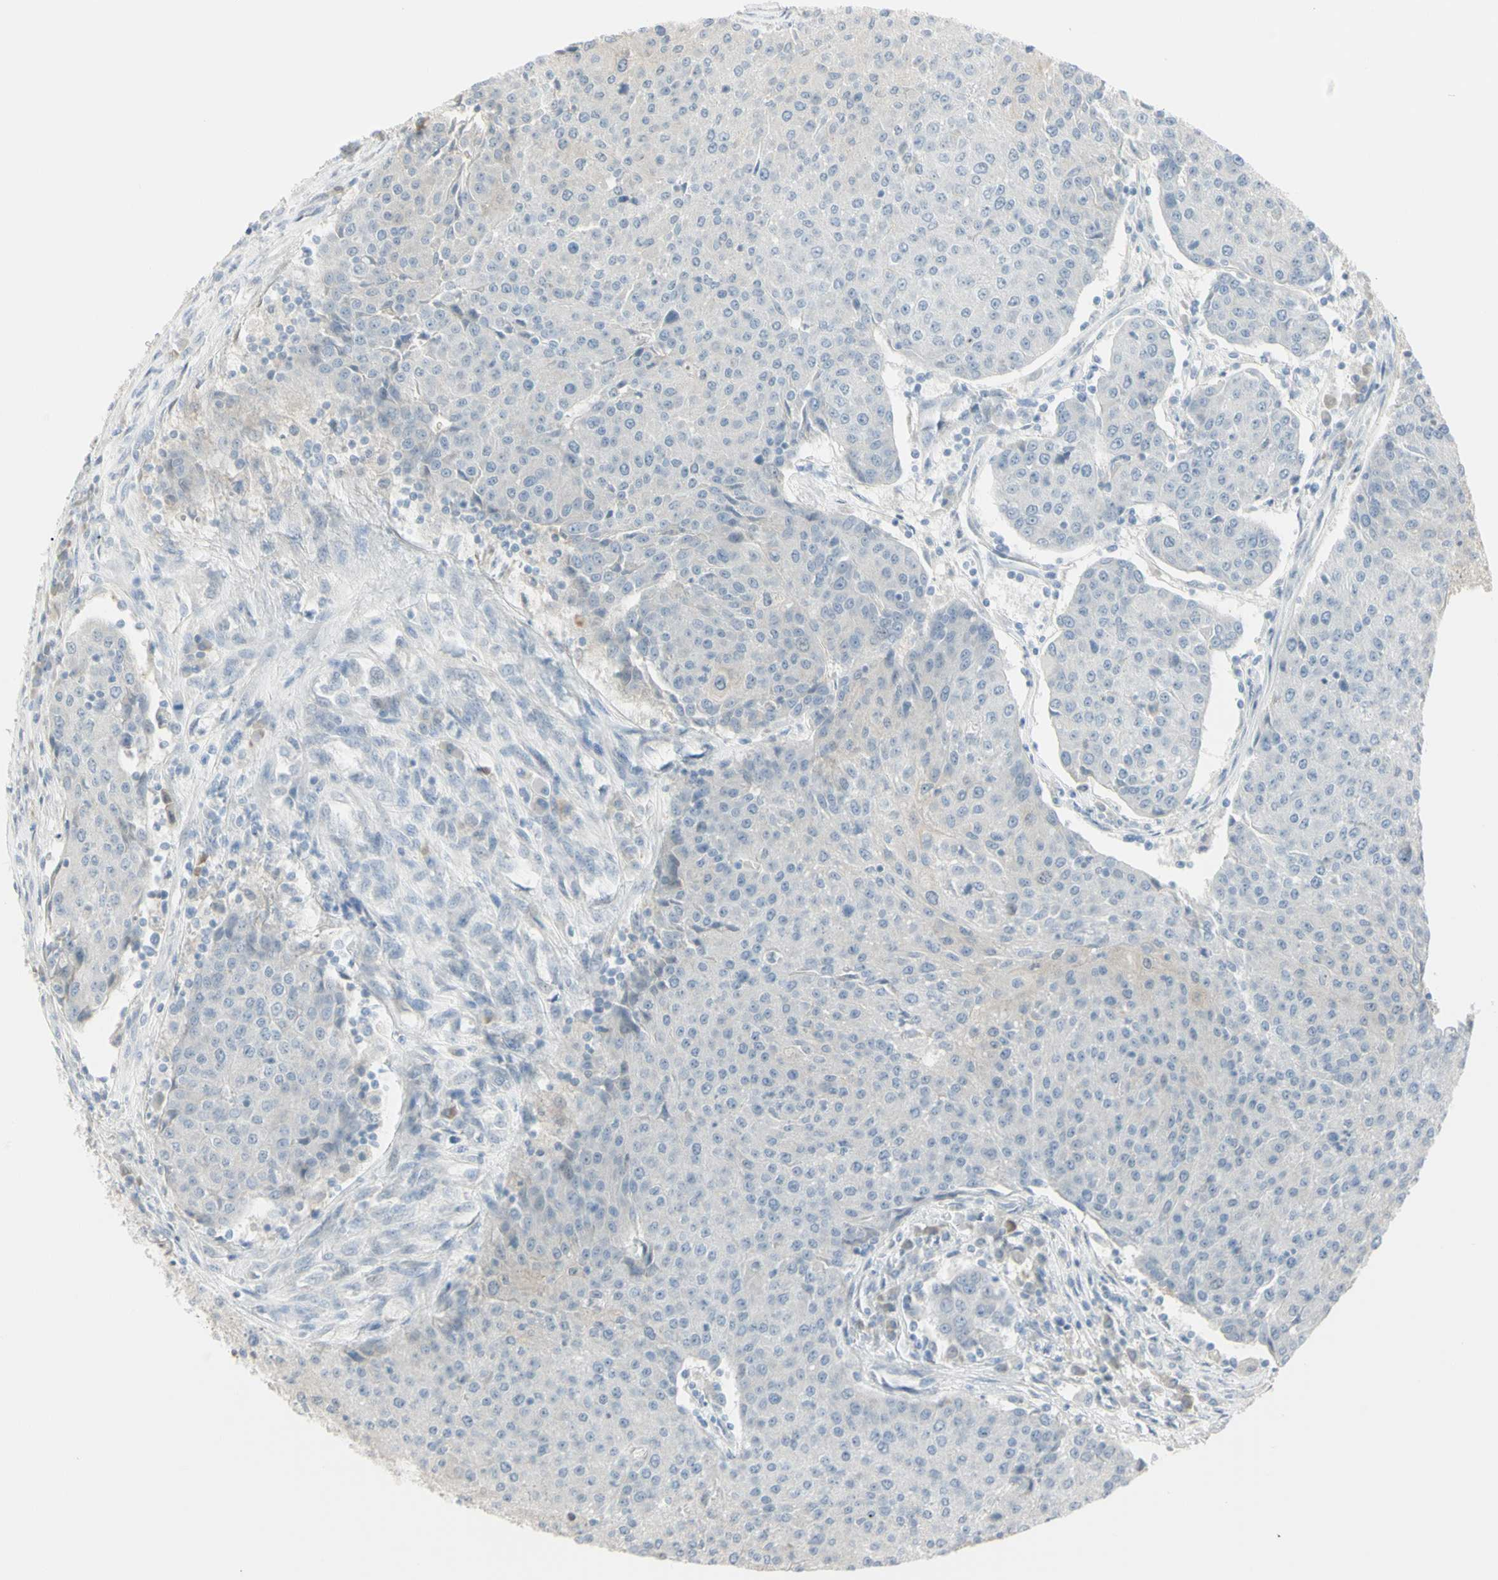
{"staining": {"intensity": "negative", "quantity": "none", "location": "none"}, "tissue": "urothelial cancer", "cell_type": "Tumor cells", "image_type": "cancer", "snomed": [{"axis": "morphology", "description": "Urothelial carcinoma, High grade"}, {"axis": "topography", "description": "Urinary bladder"}], "caption": "A histopathology image of urothelial cancer stained for a protein exhibits no brown staining in tumor cells.", "gene": "PIP", "patient": {"sex": "female", "age": 85}}